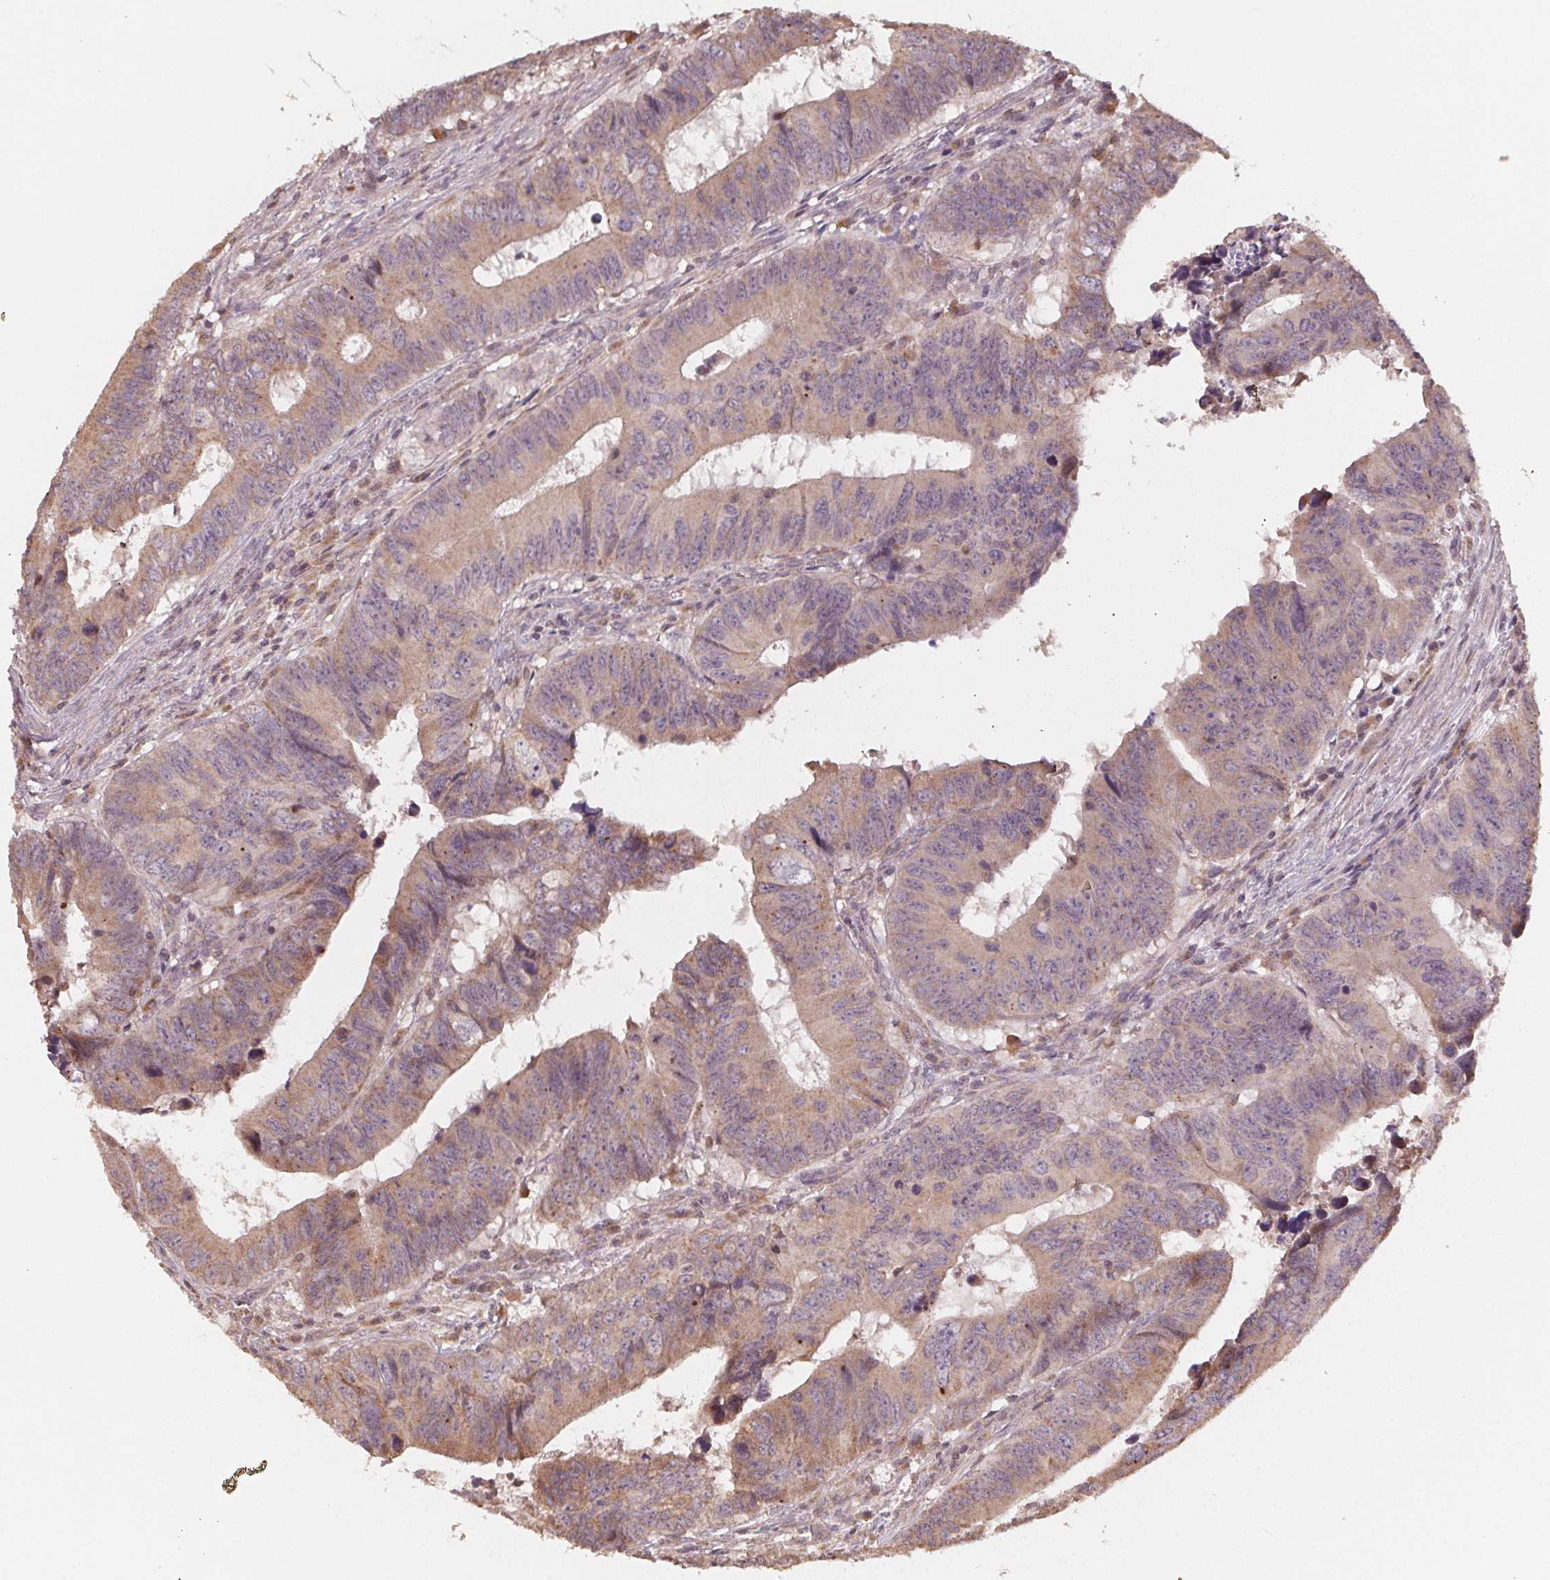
{"staining": {"intensity": "weak", "quantity": ">75%", "location": "cytoplasmic/membranous"}, "tissue": "colorectal cancer", "cell_type": "Tumor cells", "image_type": "cancer", "snomed": [{"axis": "morphology", "description": "Adenocarcinoma, NOS"}, {"axis": "topography", "description": "Colon"}], "caption": "About >75% of tumor cells in human adenocarcinoma (colorectal) reveal weak cytoplasmic/membranous protein expression as visualized by brown immunohistochemical staining.", "gene": "WBP2", "patient": {"sex": "female", "age": 82}}